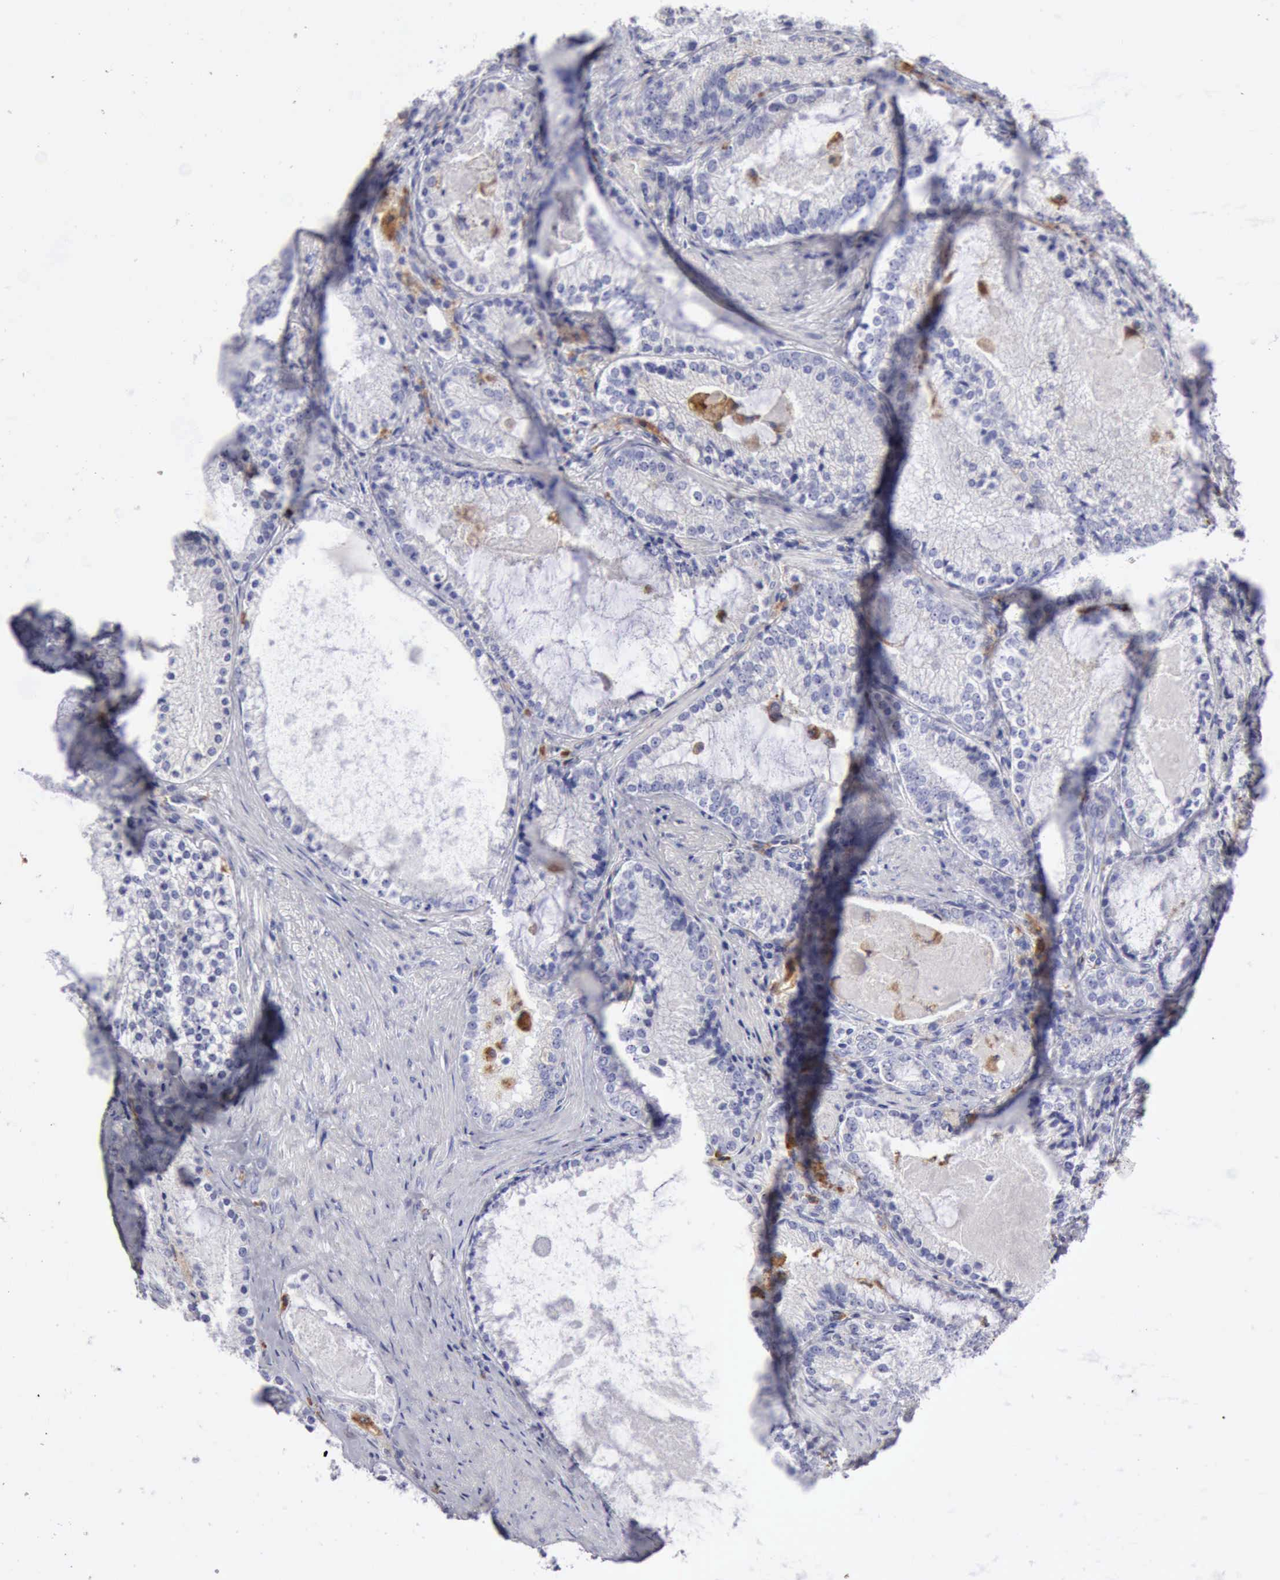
{"staining": {"intensity": "negative", "quantity": "none", "location": "none"}, "tissue": "prostate cancer", "cell_type": "Tumor cells", "image_type": "cancer", "snomed": [{"axis": "morphology", "description": "Adenocarcinoma, High grade"}, {"axis": "topography", "description": "Prostate"}], "caption": "This is an immunohistochemistry (IHC) micrograph of prostate adenocarcinoma (high-grade). There is no positivity in tumor cells.", "gene": "CTSS", "patient": {"sex": "male", "age": 63}}